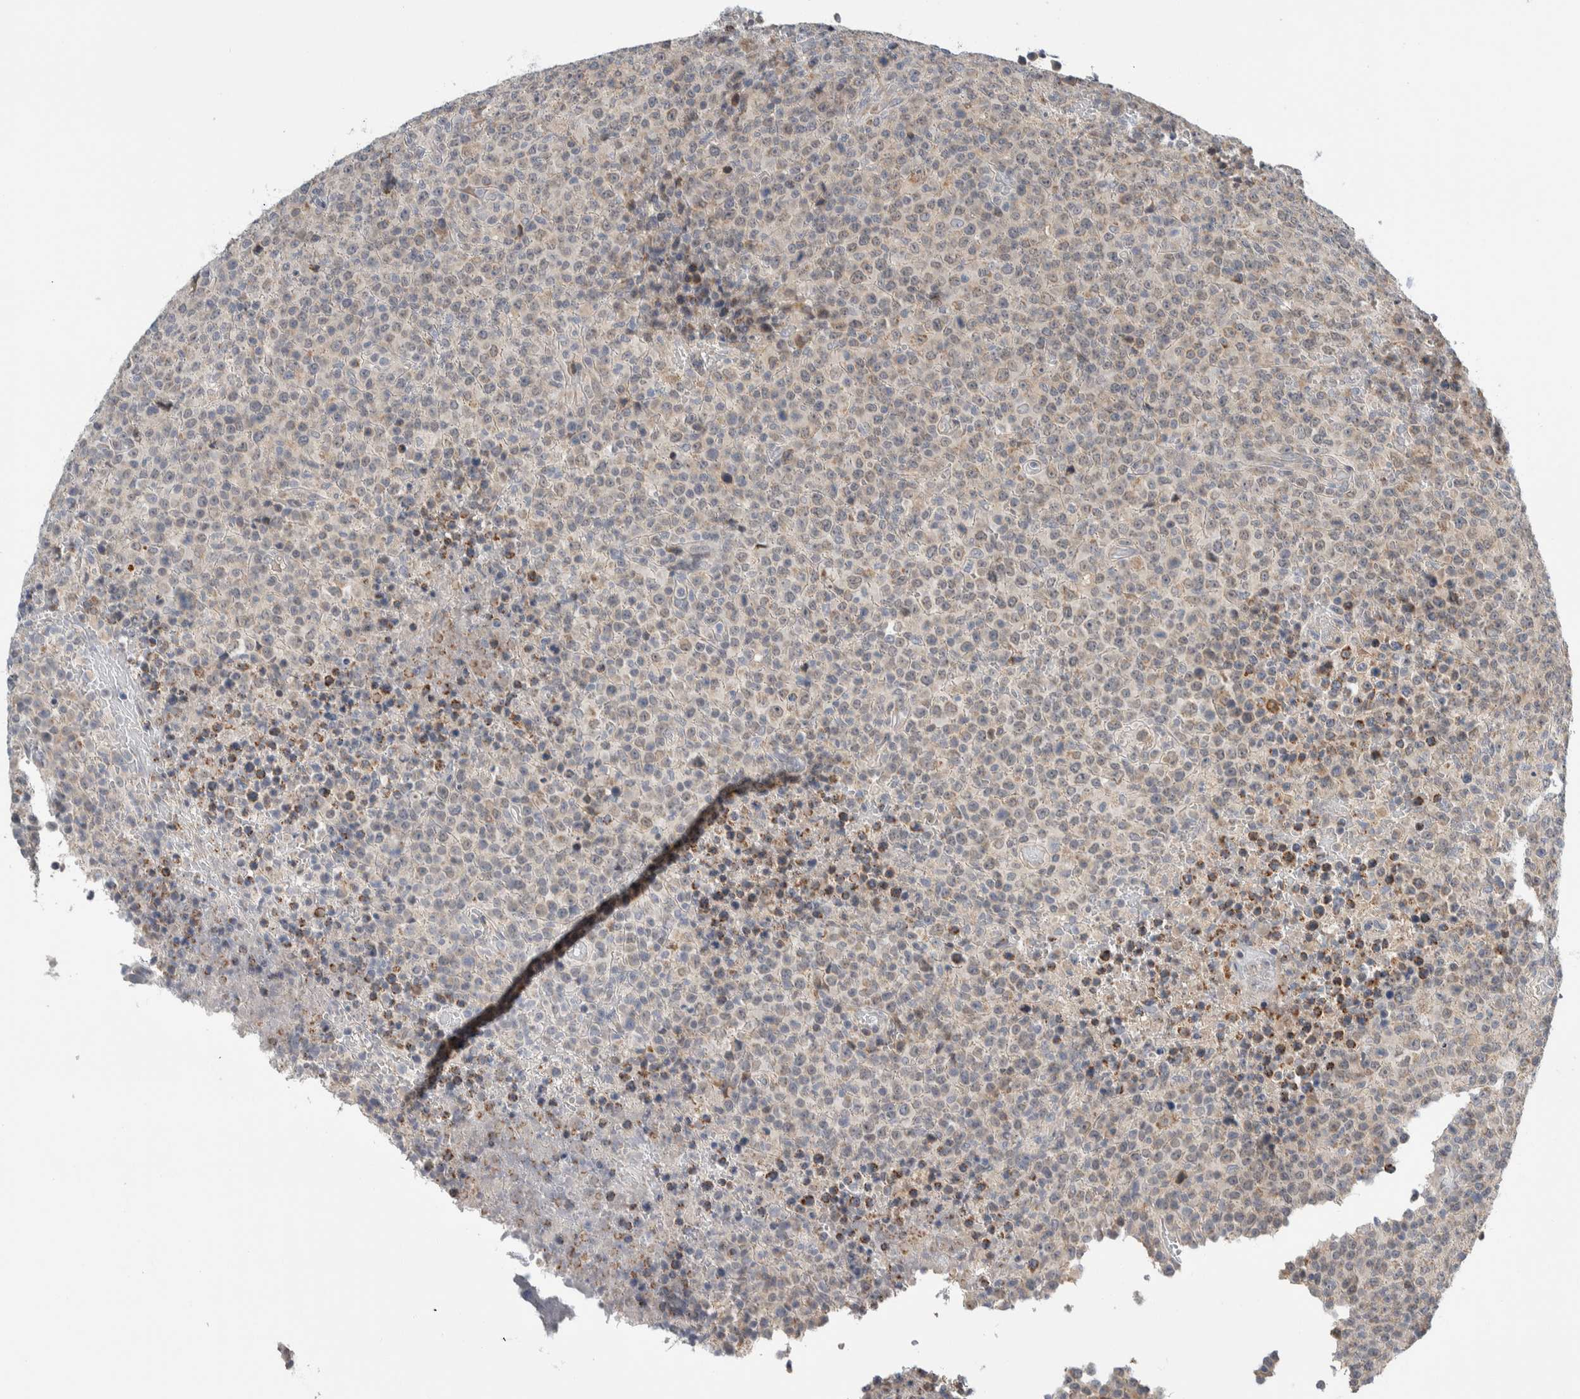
{"staining": {"intensity": "weak", "quantity": "25%-75%", "location": "cytoplasmic/membranous"}, "tissue": "lymphoma", "cell_type": "Tumor cells", "image_type": "cancer", "snomed": [{"axis": "morphology", "description": "Malignant lymphoma, non-Hodgkin's type, High grade"}, {"axis": "topography", "description": "Lymph node"}], "caption": "Tumor cells exhibit weak cytoplasmic/membranous expression in approximately 25%-75% of cells in malignant lymphoma, non-Hodgkin's type (high-grade).", "gene": "SHPK", "patient": {"sex": "male", "age": 13}}